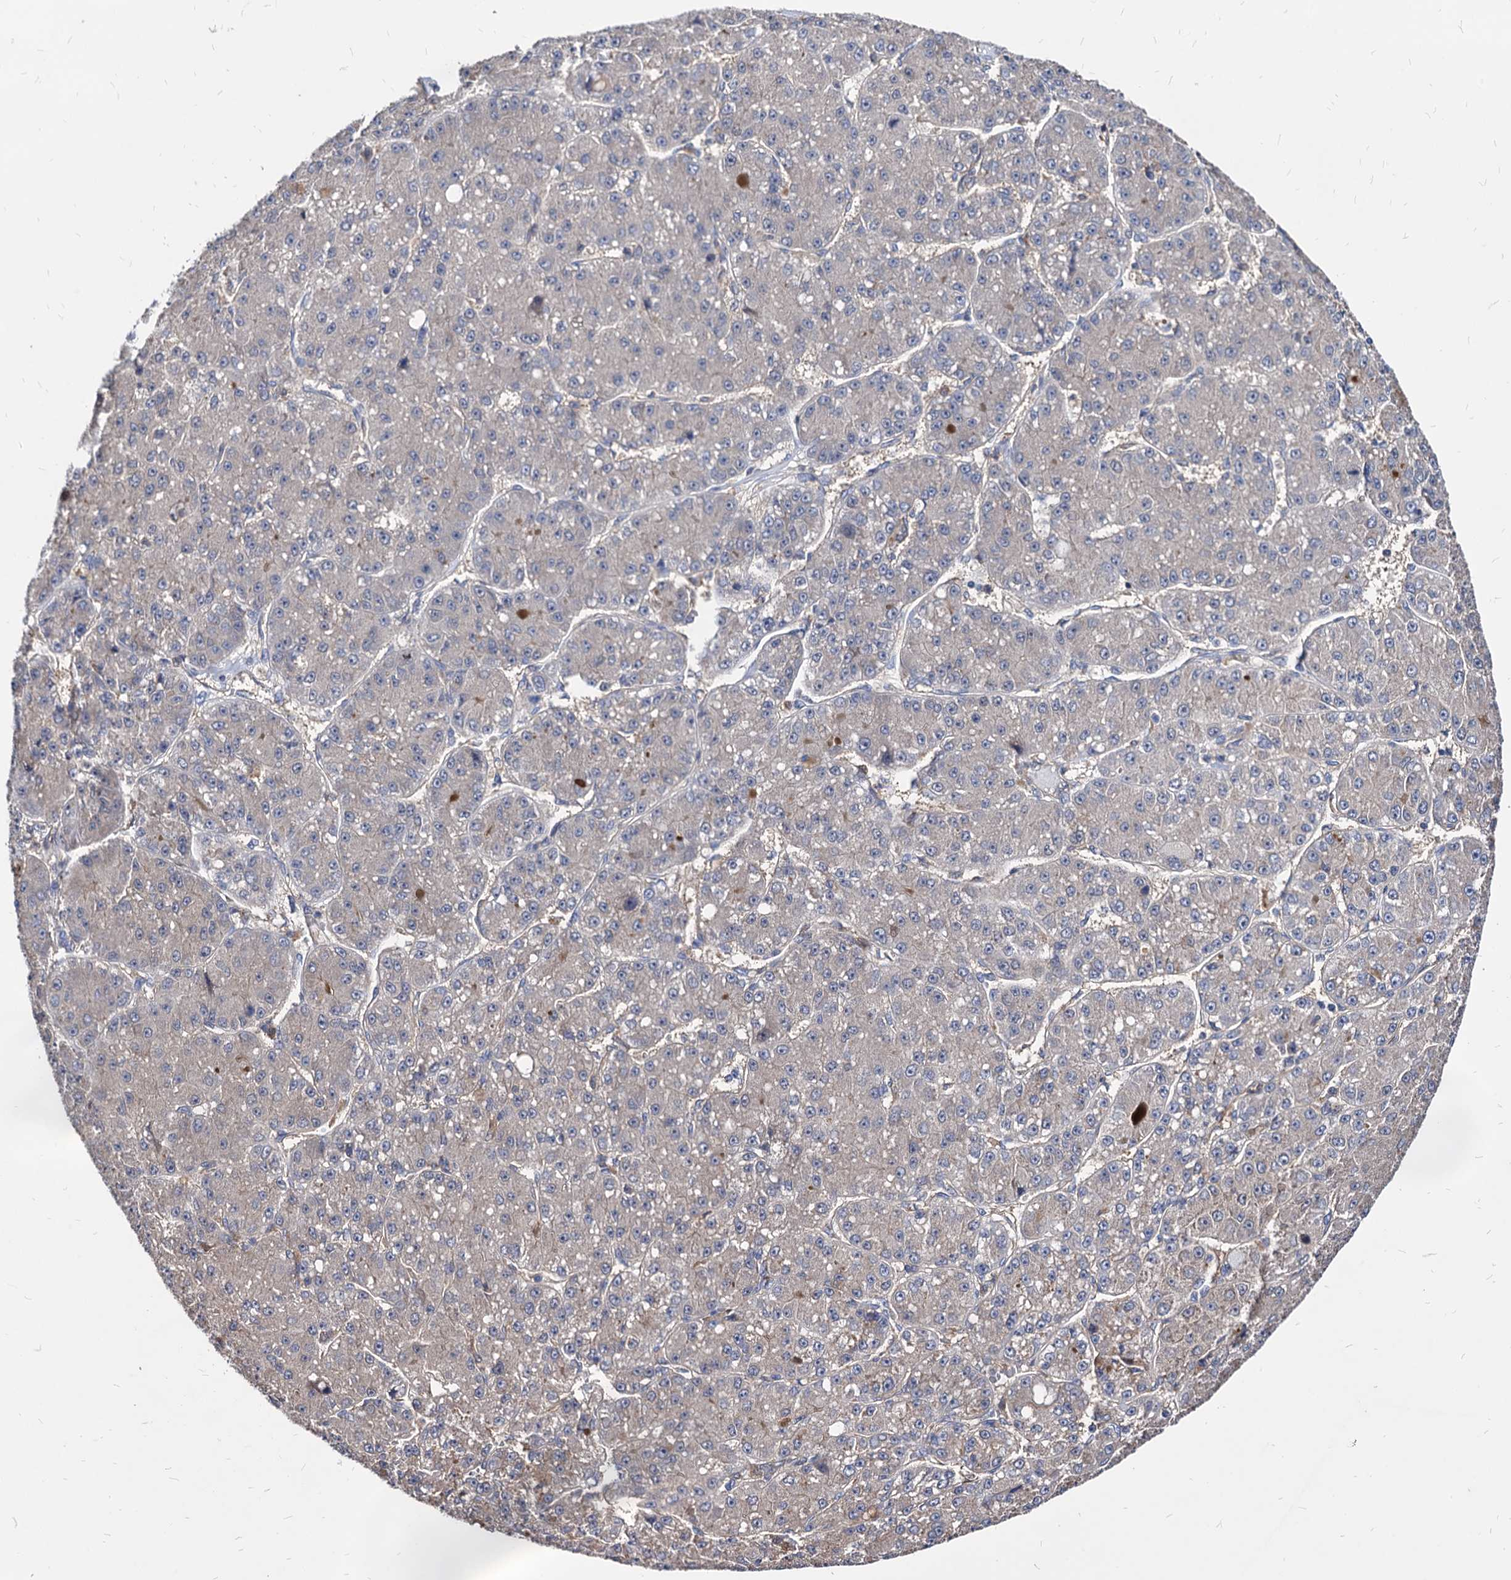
{"staining": {"intensity": "negative", "quantity": "none", "location": "none"}, "tissue": "liver cancer", "cell_type": "Tumor cells", "image_type": "cancer", "snomed": [{"axis": "morphology", "description": "Carcinoma, Hepatocellular, NOS"}, {"axis": "topography", "description": "Liver"}], "caption": "IHC micrograph of neoplastic tissue: human liver hepatocellular carcinoma stained with DAB (3,3'-diaminobenzidine) reveals no significant protein positivity in tumor cells.", "gene": "CPPED1", "patient": {"sex": "male", "age": 67}}